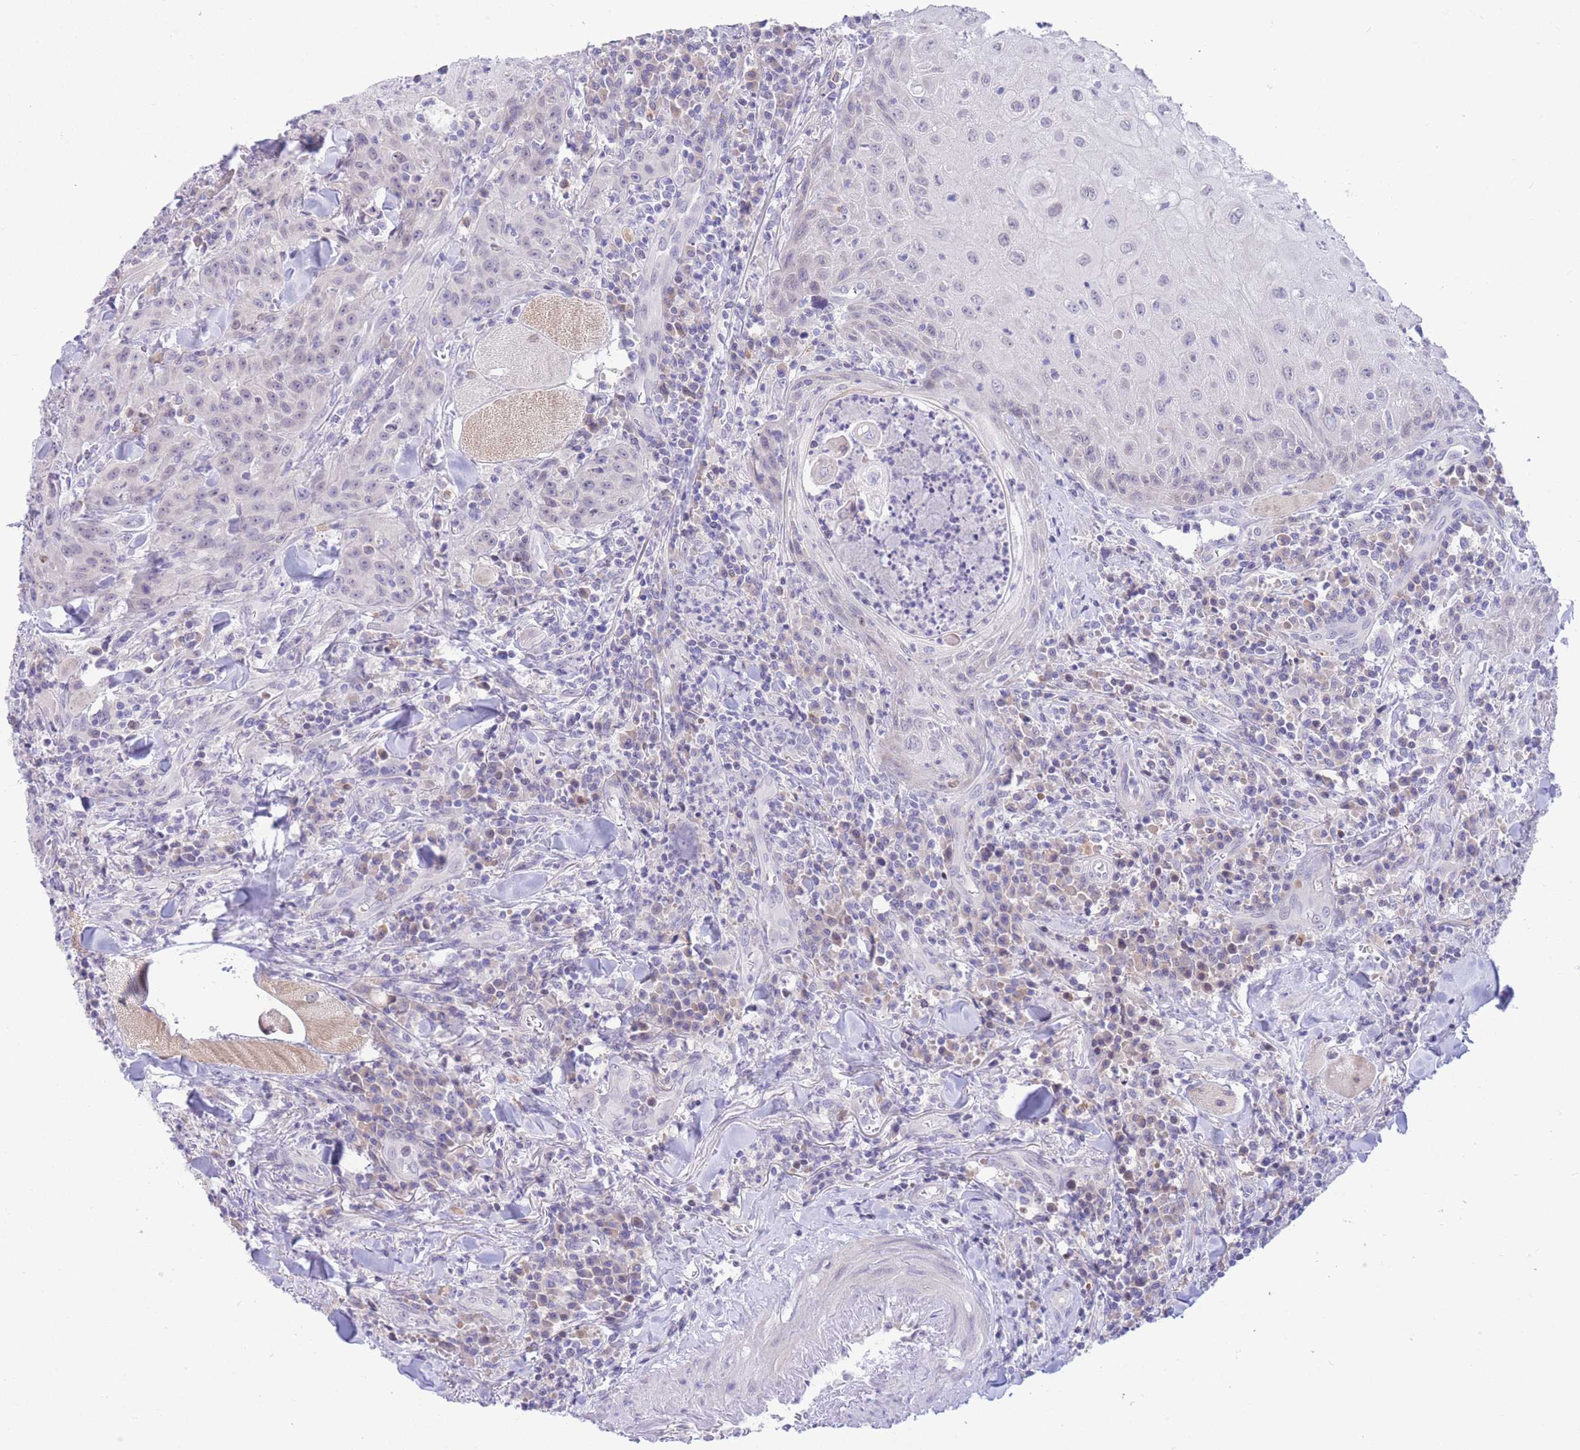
{"staining": {"intensity": "negative", "quantity": "none", "location": "none"}, "tissue": "head and neck cancer", "cell_type": "Tumor cells", "image_type": "cancer", "snomed": [{"axis": "morphology", "description": "Normal tissue, NOS"}, {"axis": "morphology", "description": "Squamous cell carcinoma, NOS"}, {"axis": "topography", "description": "Oral tissue"}, {"axis": "topography", "description": "Head-Neck"}], "caption": "There is no significant expression in tumor cells of head and neck cancer (squamous cell carcinoma).", "gene": "RPL39L", "patient": {"sex": "female", "age": 70}}